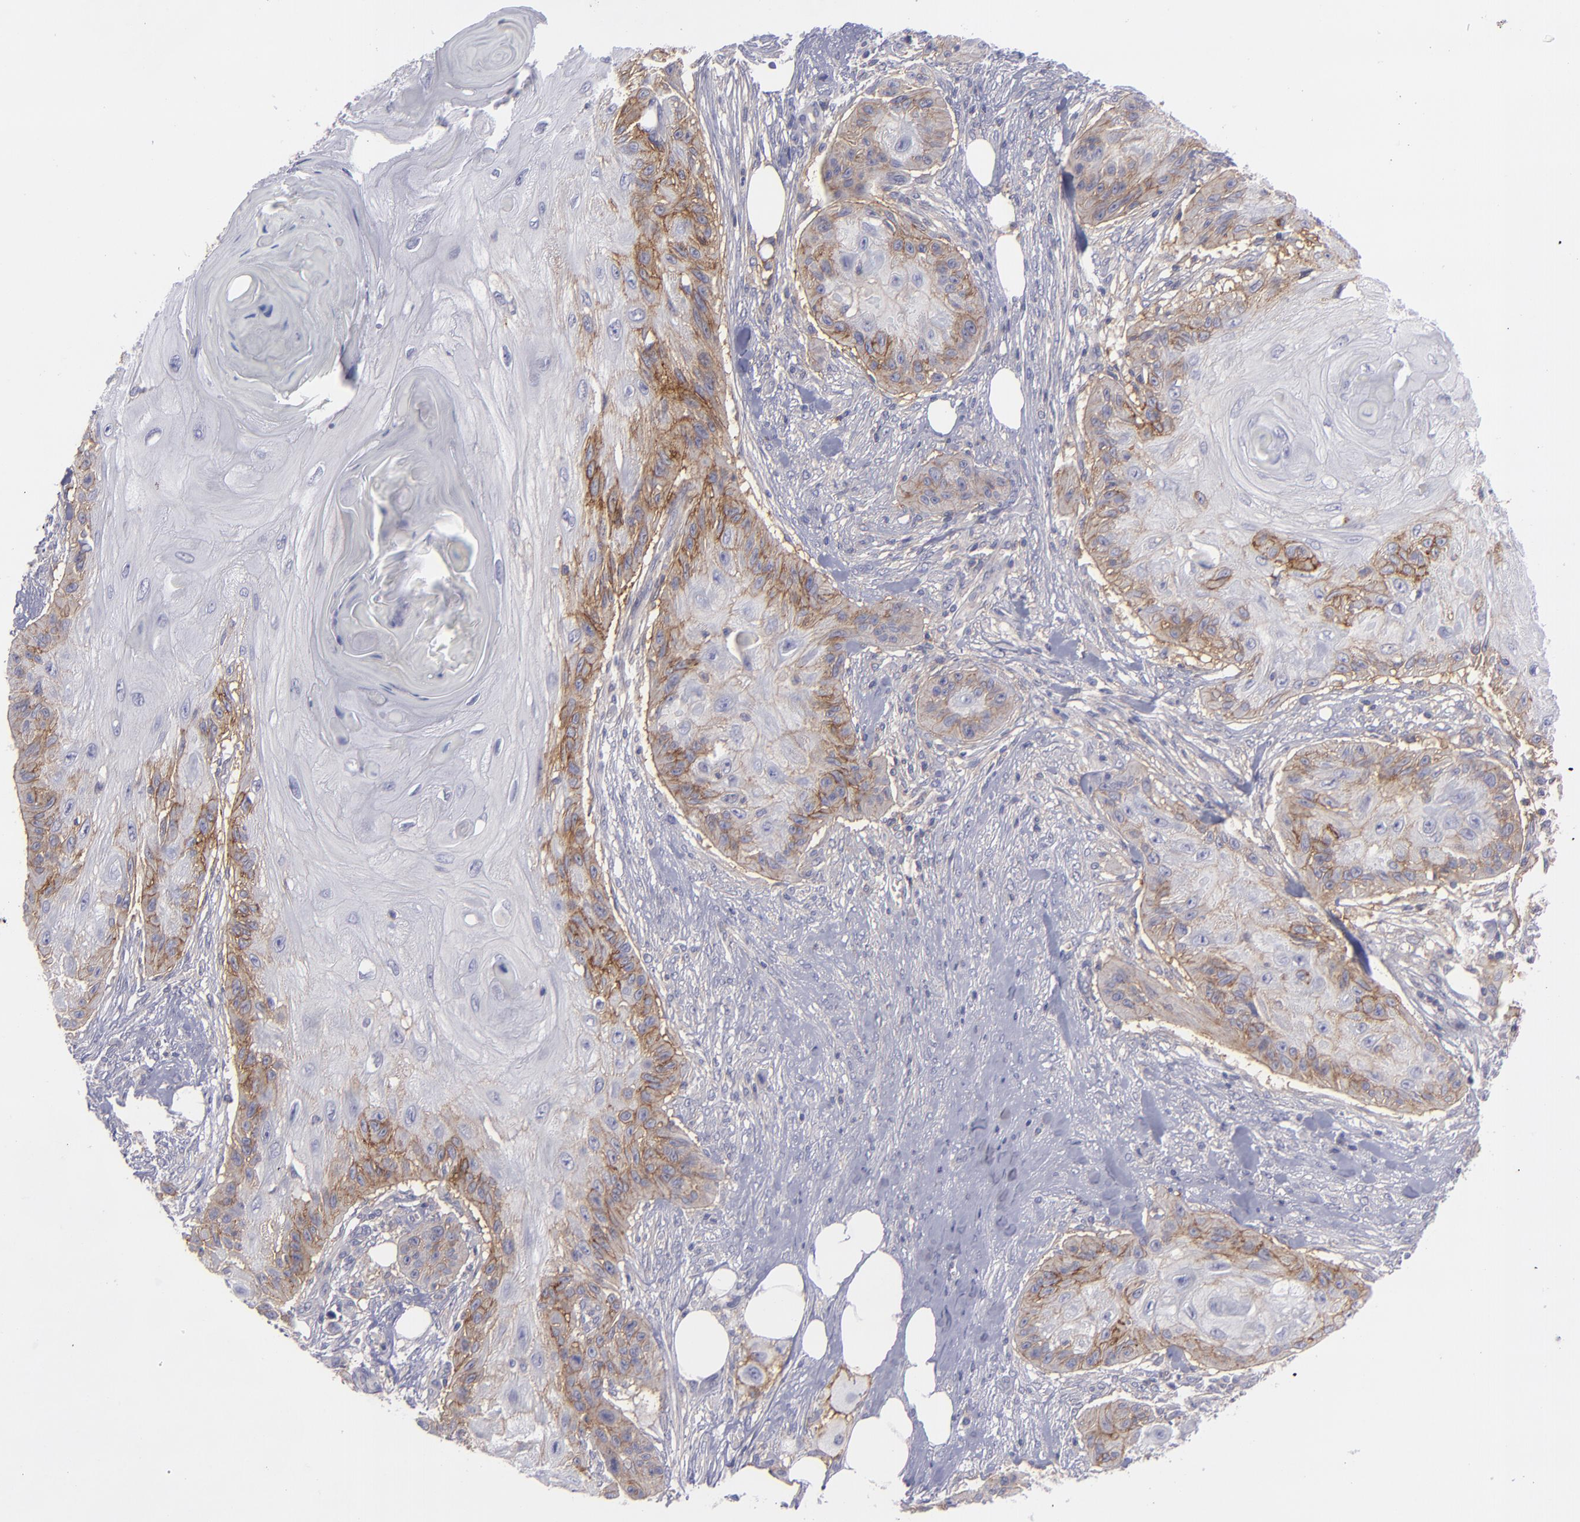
{"staining": {"intensity": "moderate", "quantity": "<25%", "location": "cytoplasmic/membranous"}, "tissue": "skin cancer", "cell_type": "Tumor cells", "image_type": "cancer", "snomed": [{"axis": "morphology", "description": "Squamous cell carcinoma, NOS"}, {"axis": "topography", "description": "Skin"}], "caption": "Protein expression analysis of skin cancer (squamous cell carcinoma) demonstrates moderate cytoplasmic/membranous expression in approximately <25% of tumor cells.", "gene": "BSG", "patient": {"sex": "female", "age": 88}}